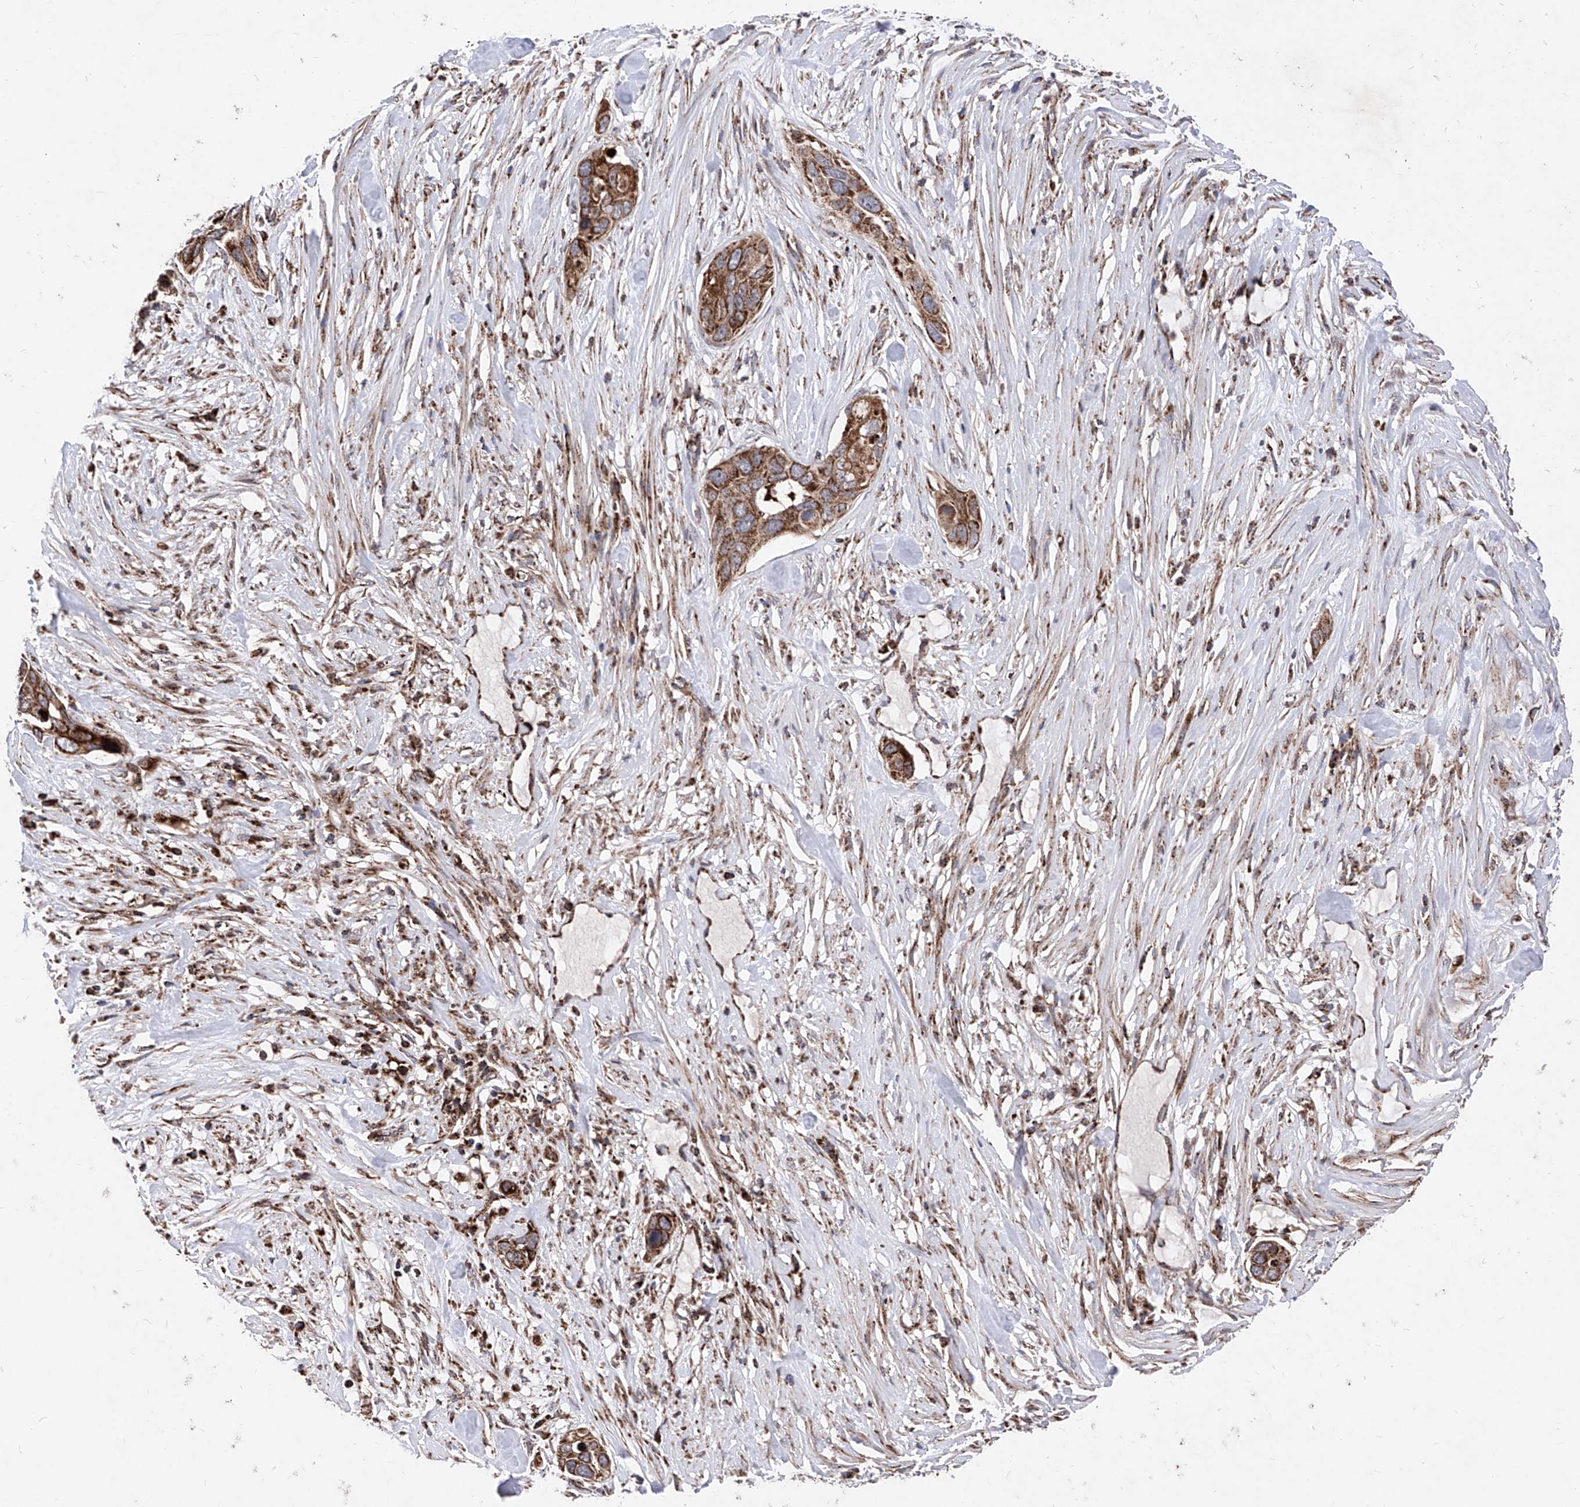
{"staining": {"intensity": "strong", "quantity": ">75%", "location": "cytoplasmic/membranous"}, "tissue": "pancreatic cancer", "cell_type": "Tumor cells", "image_type": "cancer", "snomed": [{"axis": "morphology", "description": "Adenocarcinoma, NOS"}, {"axis": "topography", "description": "Pancreas"}], "caption": "Immunohistochemical staining of human adenocarcinoma (pancreatic) reveals high levels of strong cytoplasmic/membranous positivity in about >75% of tumor cells.", "gene": "SEMA6A", "patient": {"sex": "female", "age": 60}}